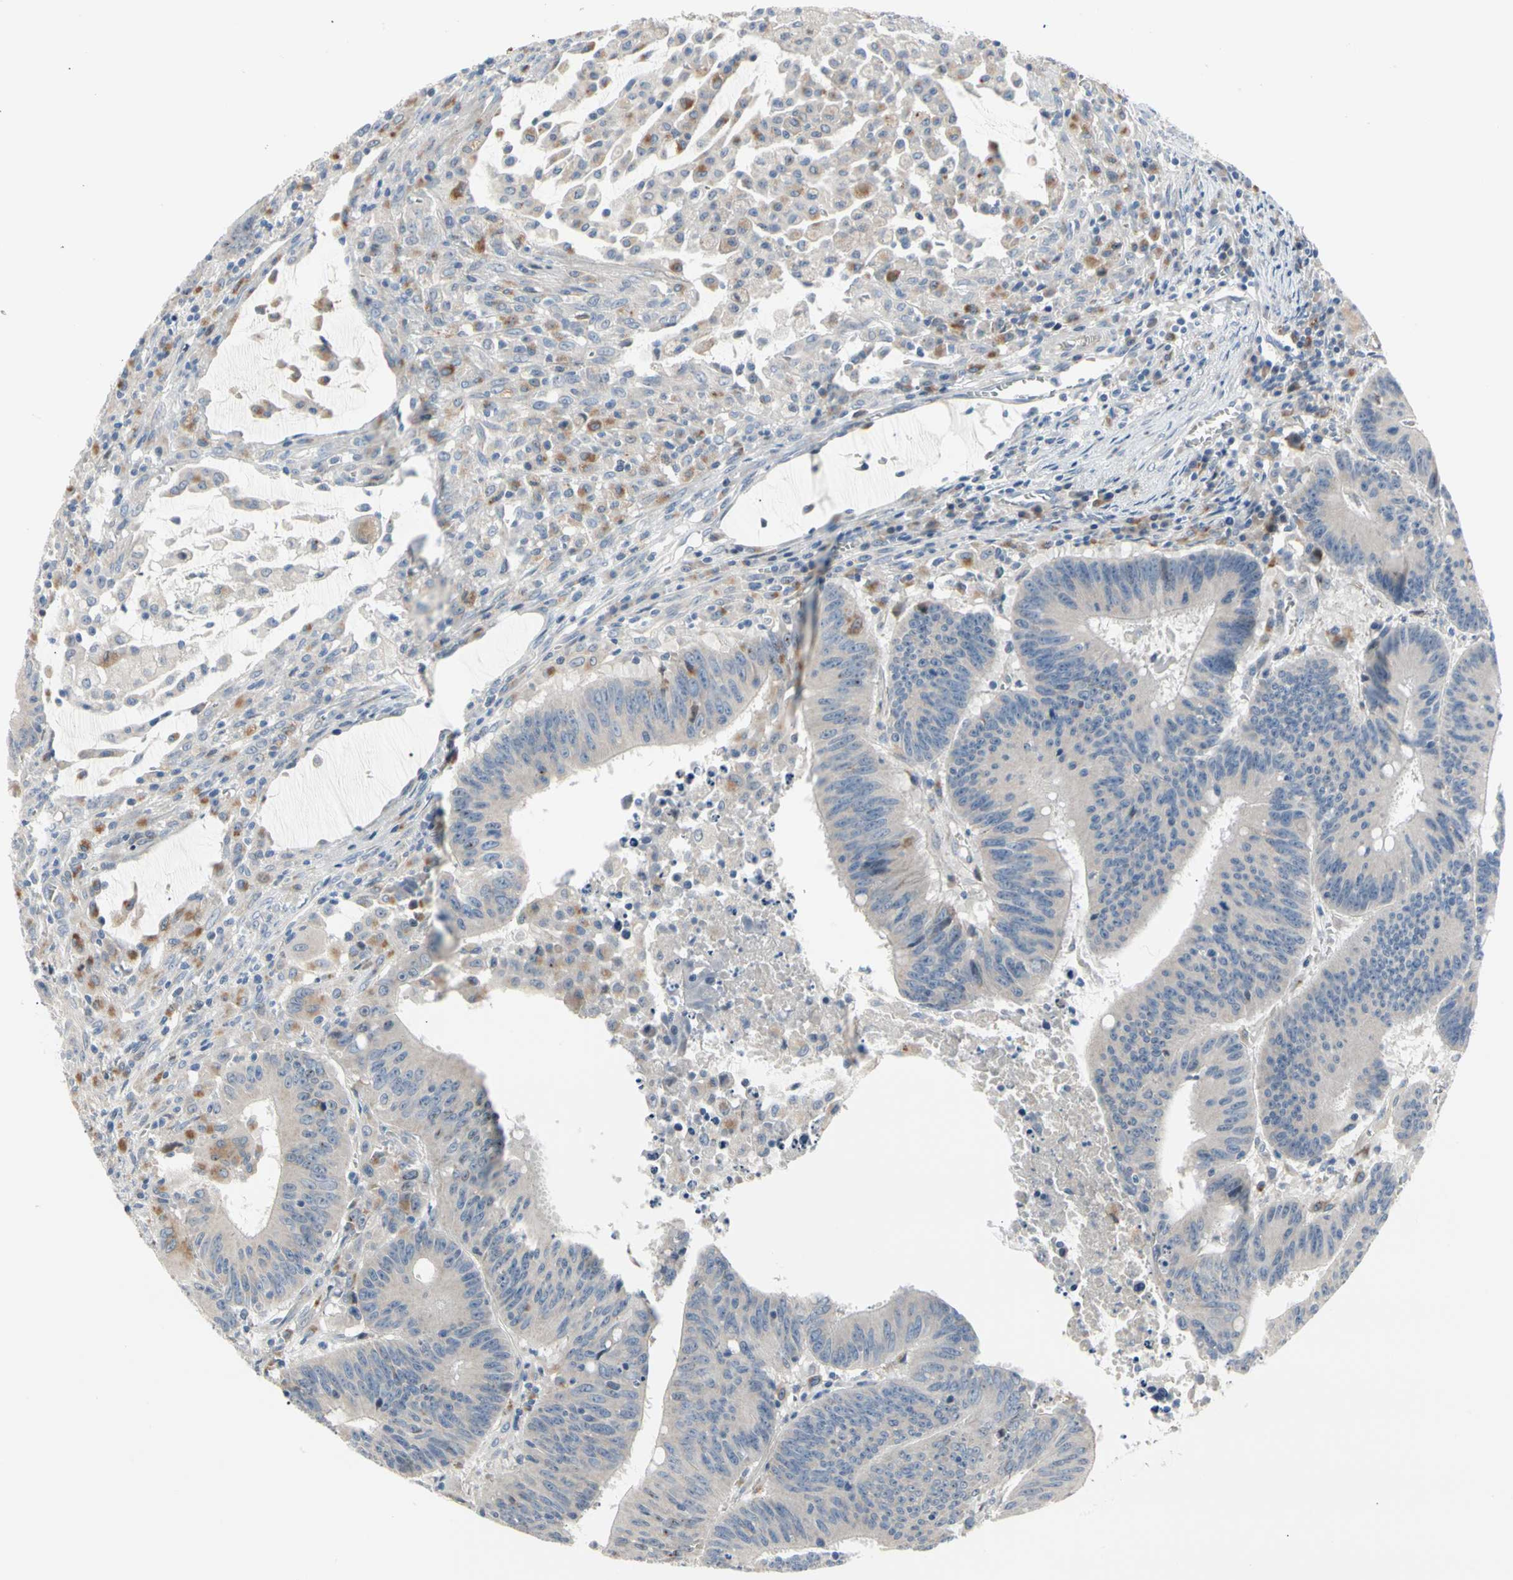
{"staining": {"intensity": "negative", "quantity": "none", "location": "none"}, "tissue": "colorectal cancer", "cell_type": "Tumor cells", "image_type": "cancer", "snomed": [{"axis": "morphology", "description": "Adenocarcinoma, NOS"}, {"axis": "topography", "description": "Colon"}], "caption": "An image of adenocarcinoma (colorectal) stained for a protein reveals no brown staining in tumor cells. (DAB immunohistochemistry with hematoxylin counter stain).", "gene": "NFASC", "patient": {"sex": "male", "age": 45}}